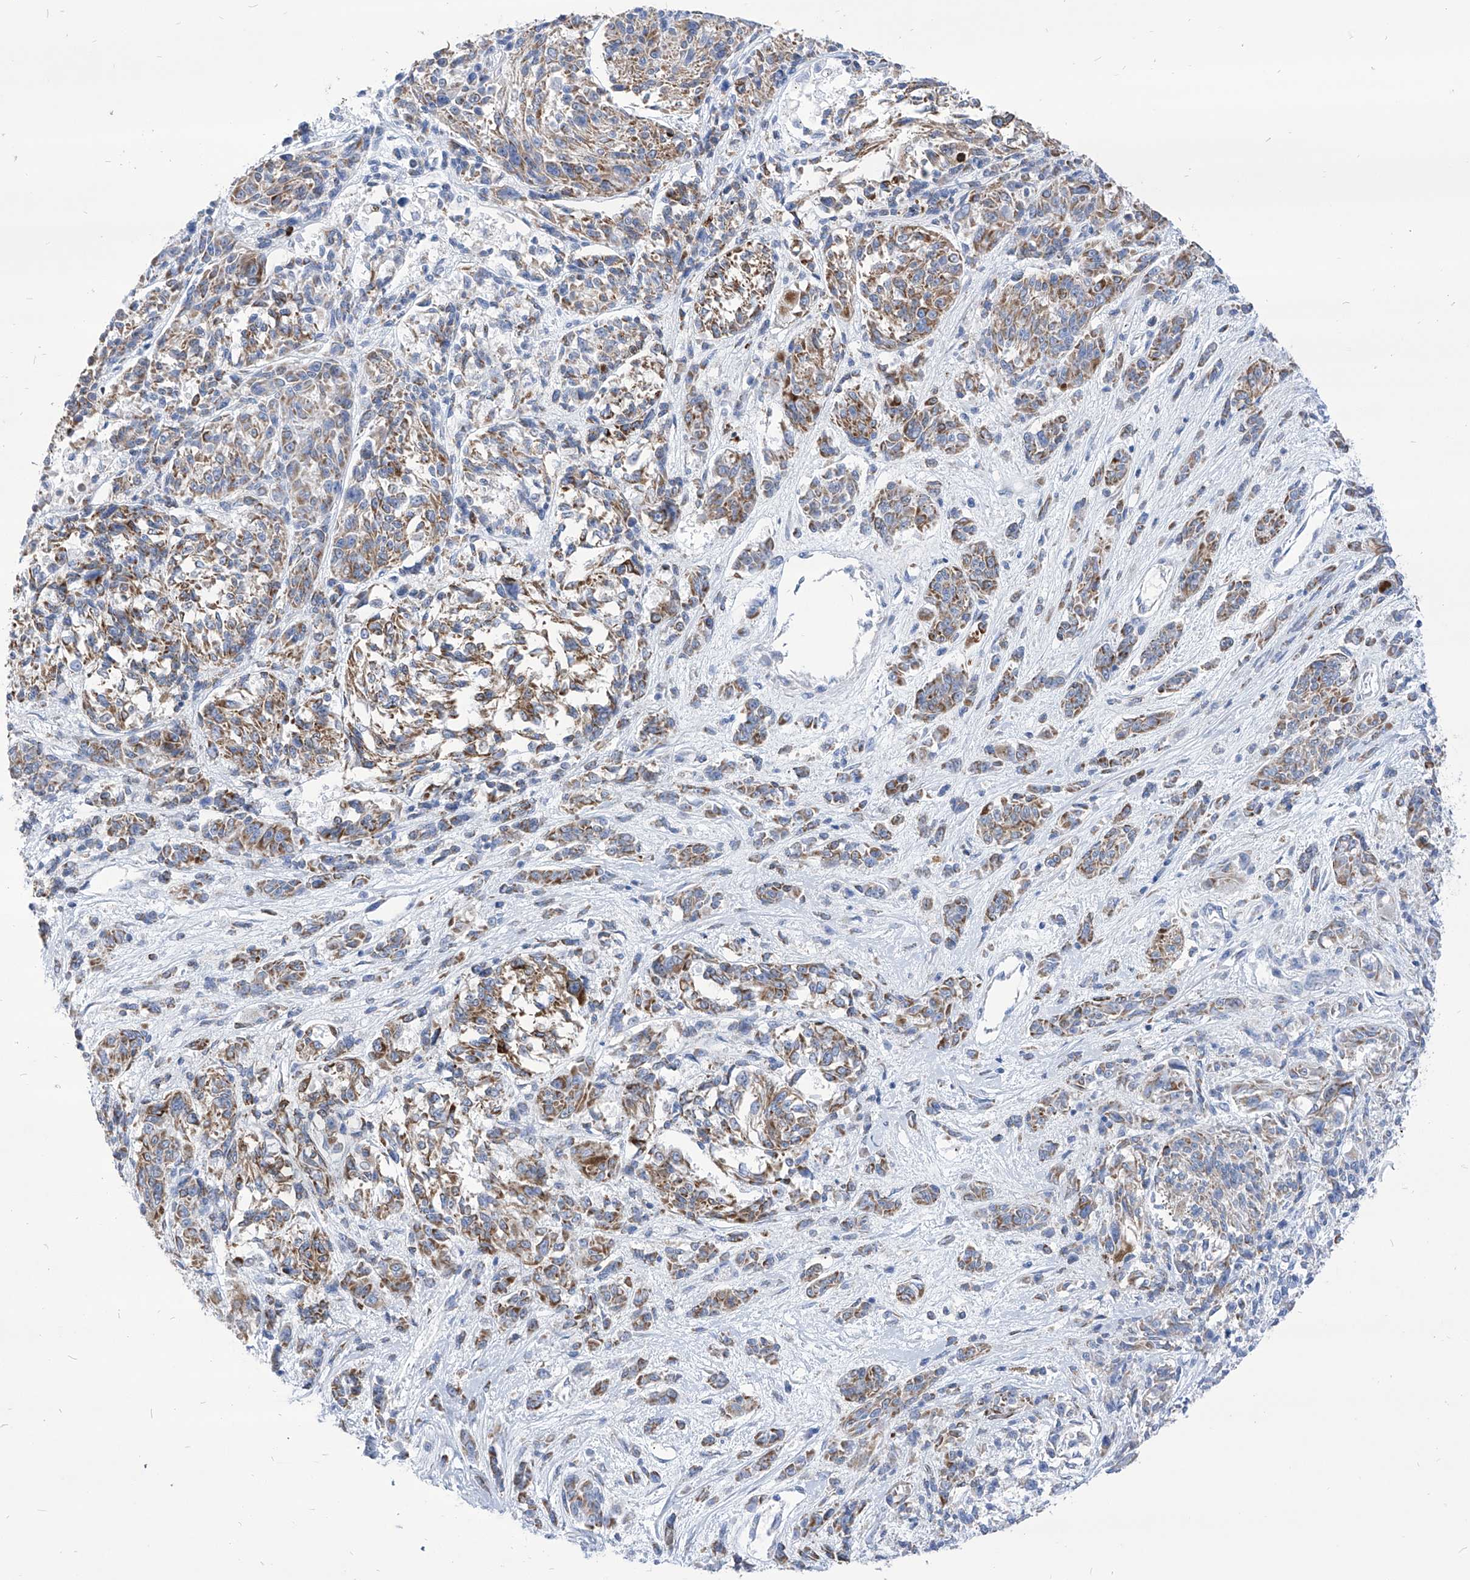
{"staining": {"intensity": "moderate", "quantity": ">75%", "location": "cytoplasmic/membranous"}, "tissue": "melanoma", "cell_type": "Tumor cells", "image_type": "cancer", "snomed": [{"axis": "morphology", "description": "Malignant melanoma, NOS"}, {"axis": "topography", "description": "Skin"}], "caption": "This is a histology image of immunohistochemistry staining of melanoma, which shows moderate expression in the cytoplasmic/membranous of tumor cells.", "gene": "COQ3", "patient": {"sex": "male", "age": 53}}